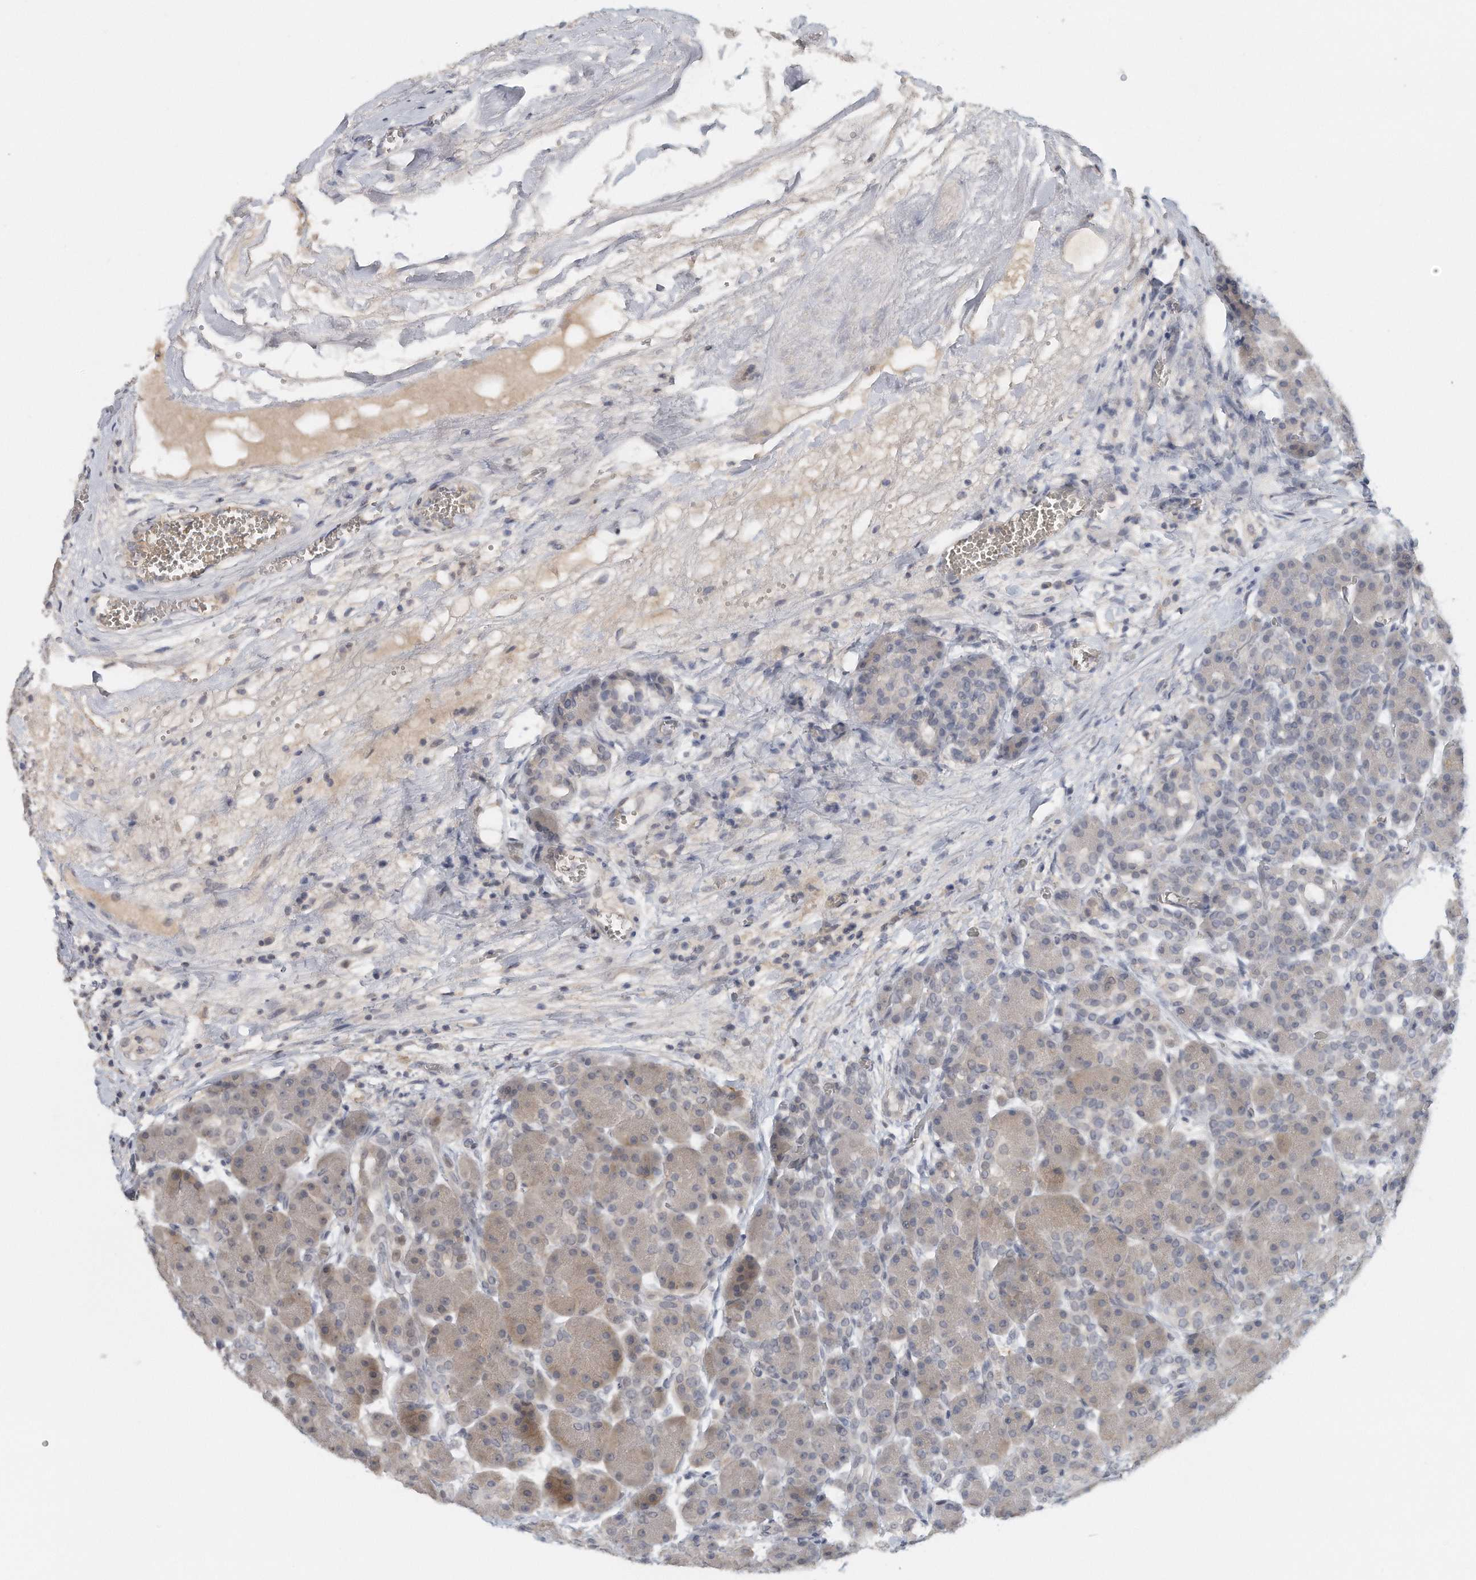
{"staining": {"intensity": "weak", "quantity": ">75%", "location": "cytoplasmic/membranous"}, "tissue": "pancreas", "cell_type": "Exocrine glandular cells", "image_type": "normal", "snomed": [{"axis": "morphology", "description": "Normal tissue, NOS"}, {"axis": "topography", "description": "Pancreas"}], "caption": "Human pancreas stained with a brown dye exhibits weak cytoplasmic/membranous positive expression in approximately >75% of exocrine glandular cells.", "gene": "DDX43", "patient": {"sex": "male", "age": 63}}